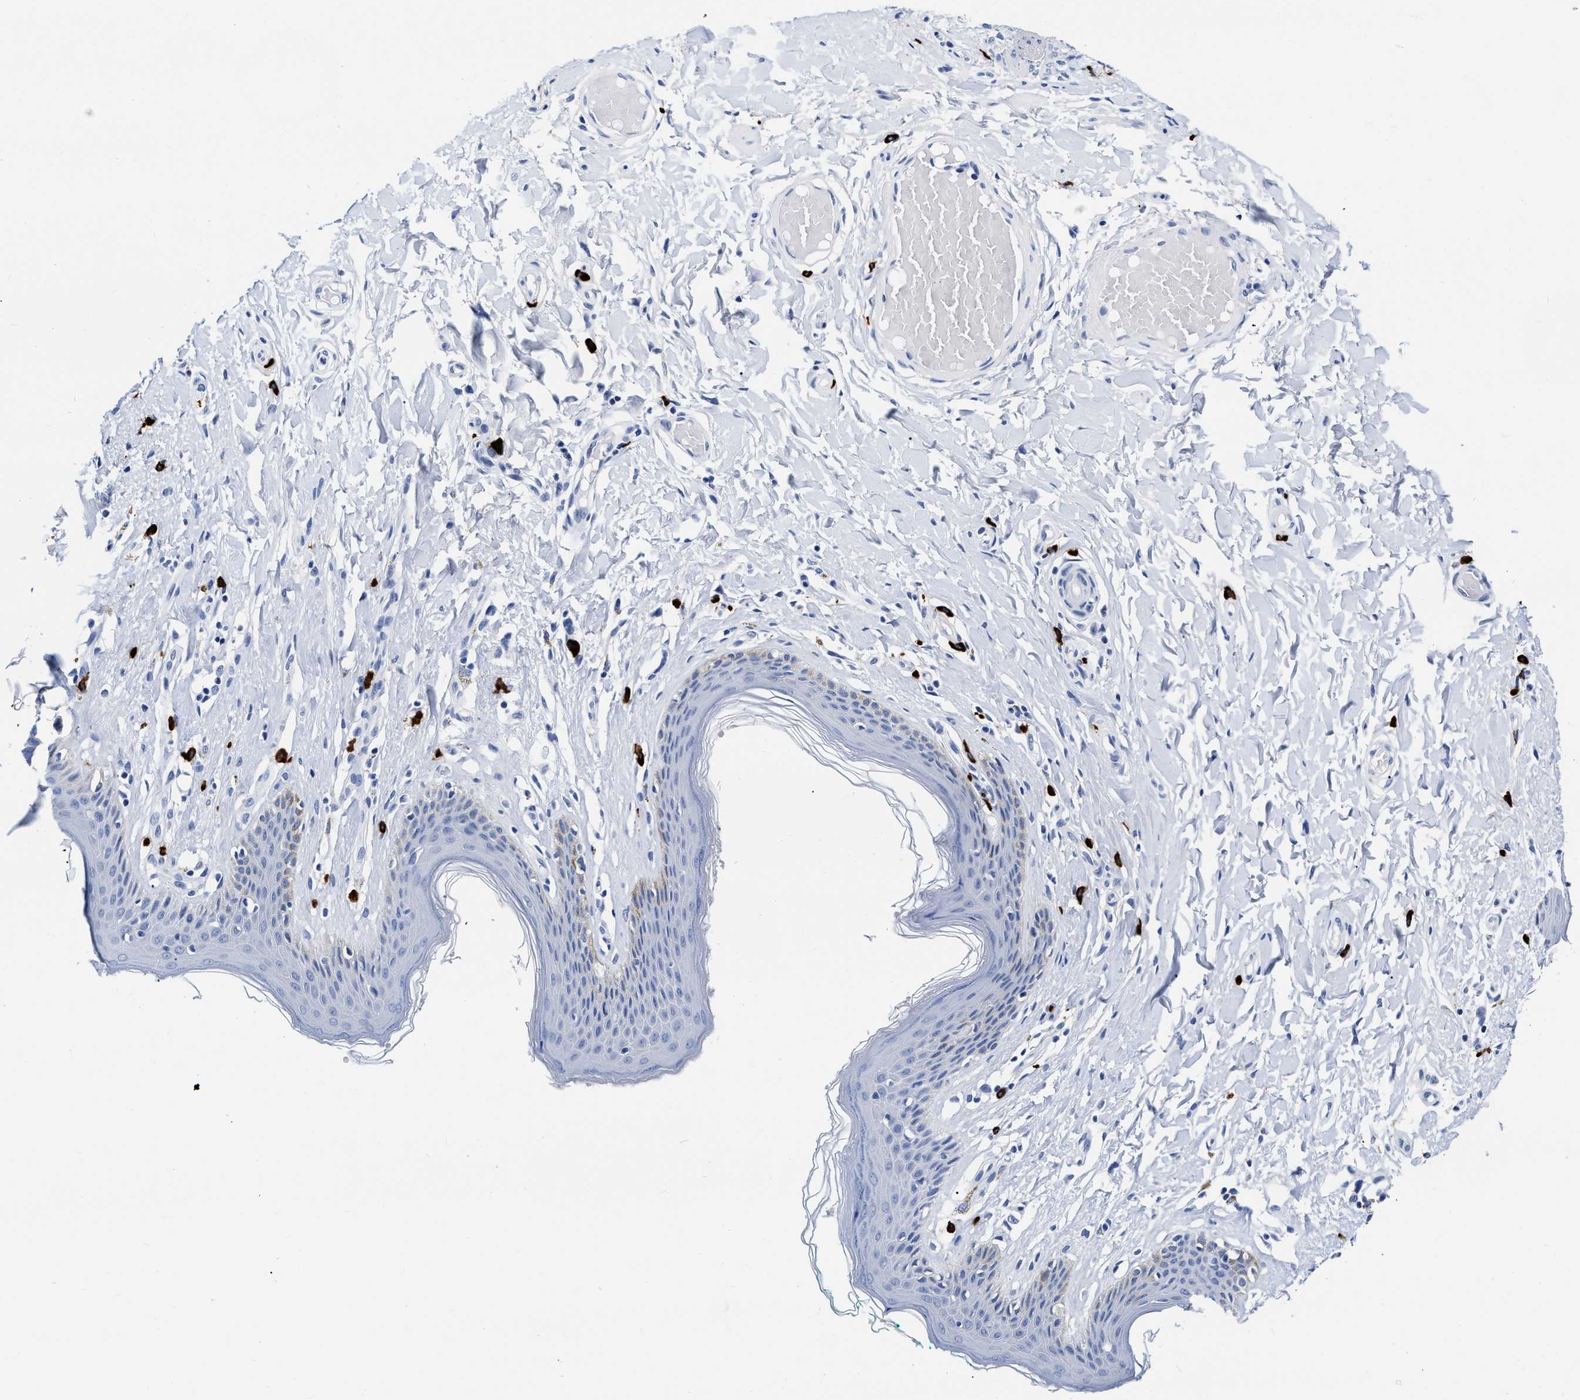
{"staining": {"intensity": "weak", "quantity": "<25%", "location": "cytoplasmic/membranous"}, "tissue": "skin", "cell_type": "Epidermal cells", "image_type": "normal", "snomed": [{"axis": "morphology", "description": "Normal tissue, NOS"}, {"axis": "topography", "description": "Vulva"}], "caption": "A high-resolution histopathology image shows immunohistochemistry (IHC) staining of unremarkable skin, which exhibits no significant staining in epidermal cells.", "gene": "CER1", "patient": {"sex": "female", "age": 66}}